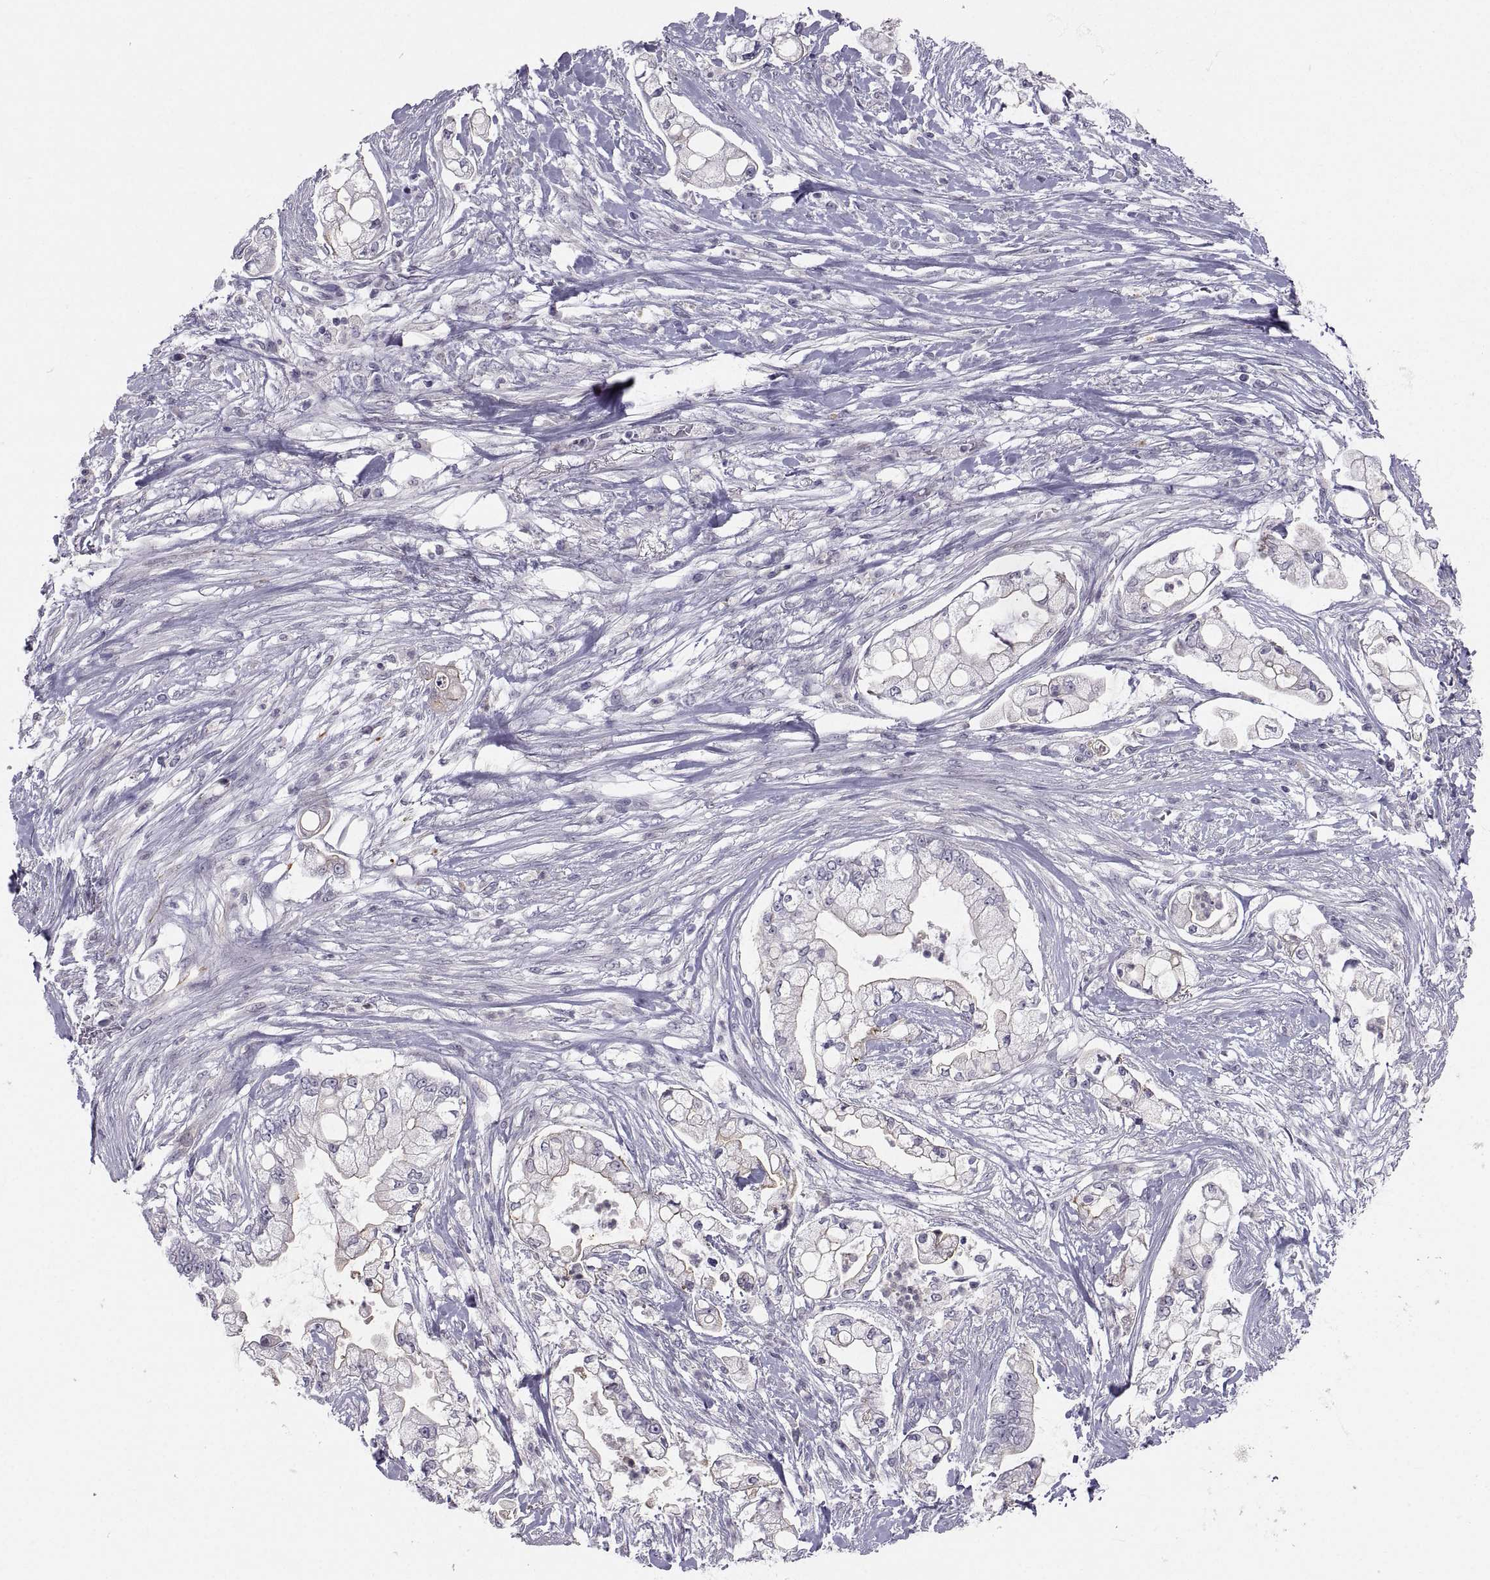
{"staining": {"intensity": "moderate", "quantity": "<25%", "location": "cytoplasmic/membranous"}, "tissue": "pancreatic cancer", "cell_type": "Tumor cells", "image_type": "cancer", "snomed": [{"axis": "morphology", "description": "Adenocarcinoma, NOS"}, {"axis": "topography", "description": "Pancreas"}], "caption": "A brown stain shows moderate cytoplasmic/membranous positivity of a protein in human adenocarcinoma (pancreatic) tumor cells. (brown staining indicates protein expression, while blue staining denotes nuclei).", "gene": "ZNF185", "patient": {"sex": "female", "age": 69}}